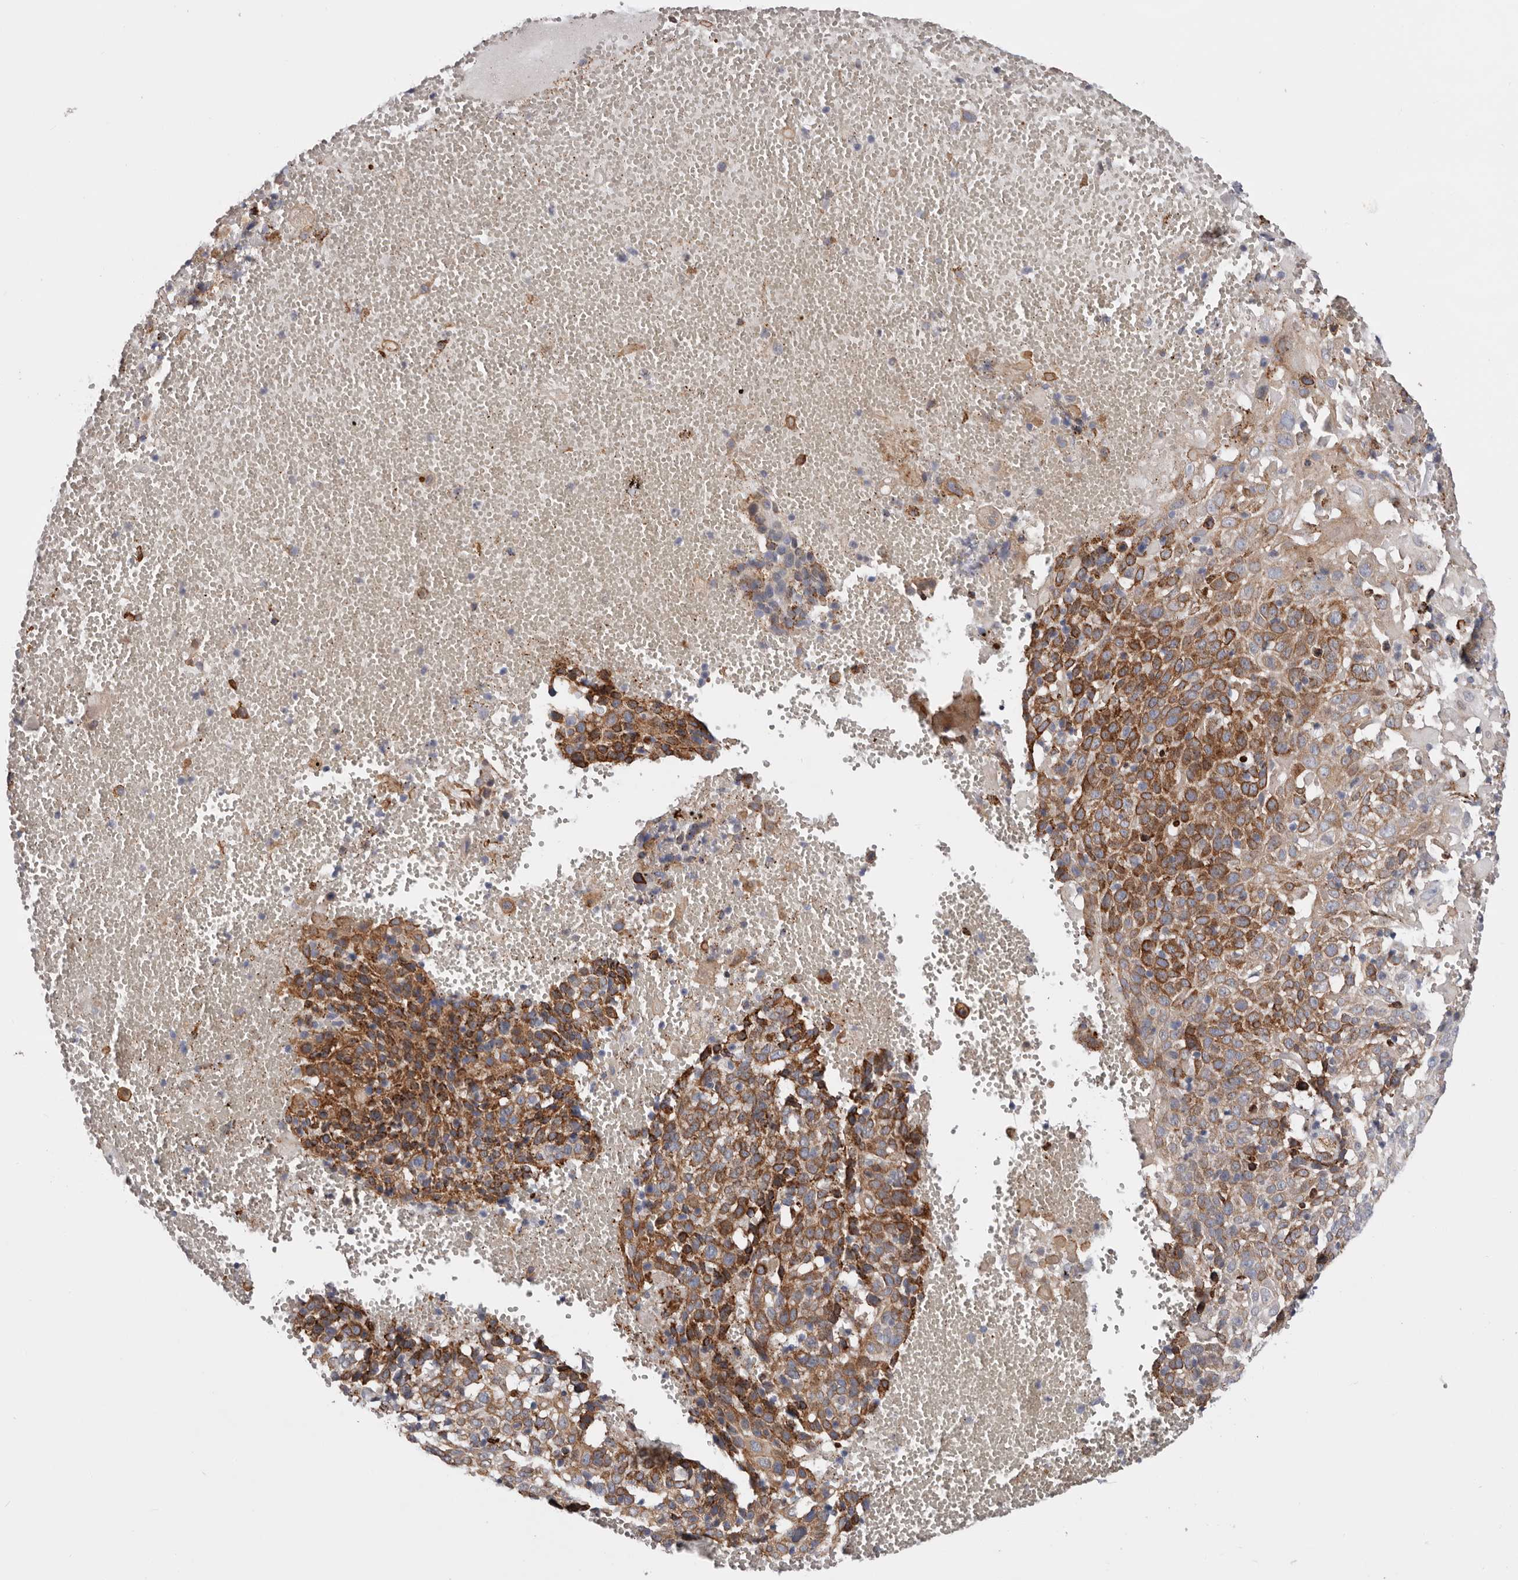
{"staining": {"intensity": "moderate", "quantity": ">75%", "location": "cytoplasmic/membranous"}, "tissue": "cervical cancer", "cell_type": "Tumor cells", "image_type": "cancer", "snomed": [{"axis": "morphology", "description": "Squamous cell carcinoma, NOS"}, {"axis": "topography", "description": "Cervix"}], "caption": "This photomicrograph displays IHC staining of human cervical cancer, with medium moderate cytoplasmic/membranous expression in approximately >75% of tumor cells.", "gene": "SEMA3E", "patient": {"sex": "female", "age": 74}}